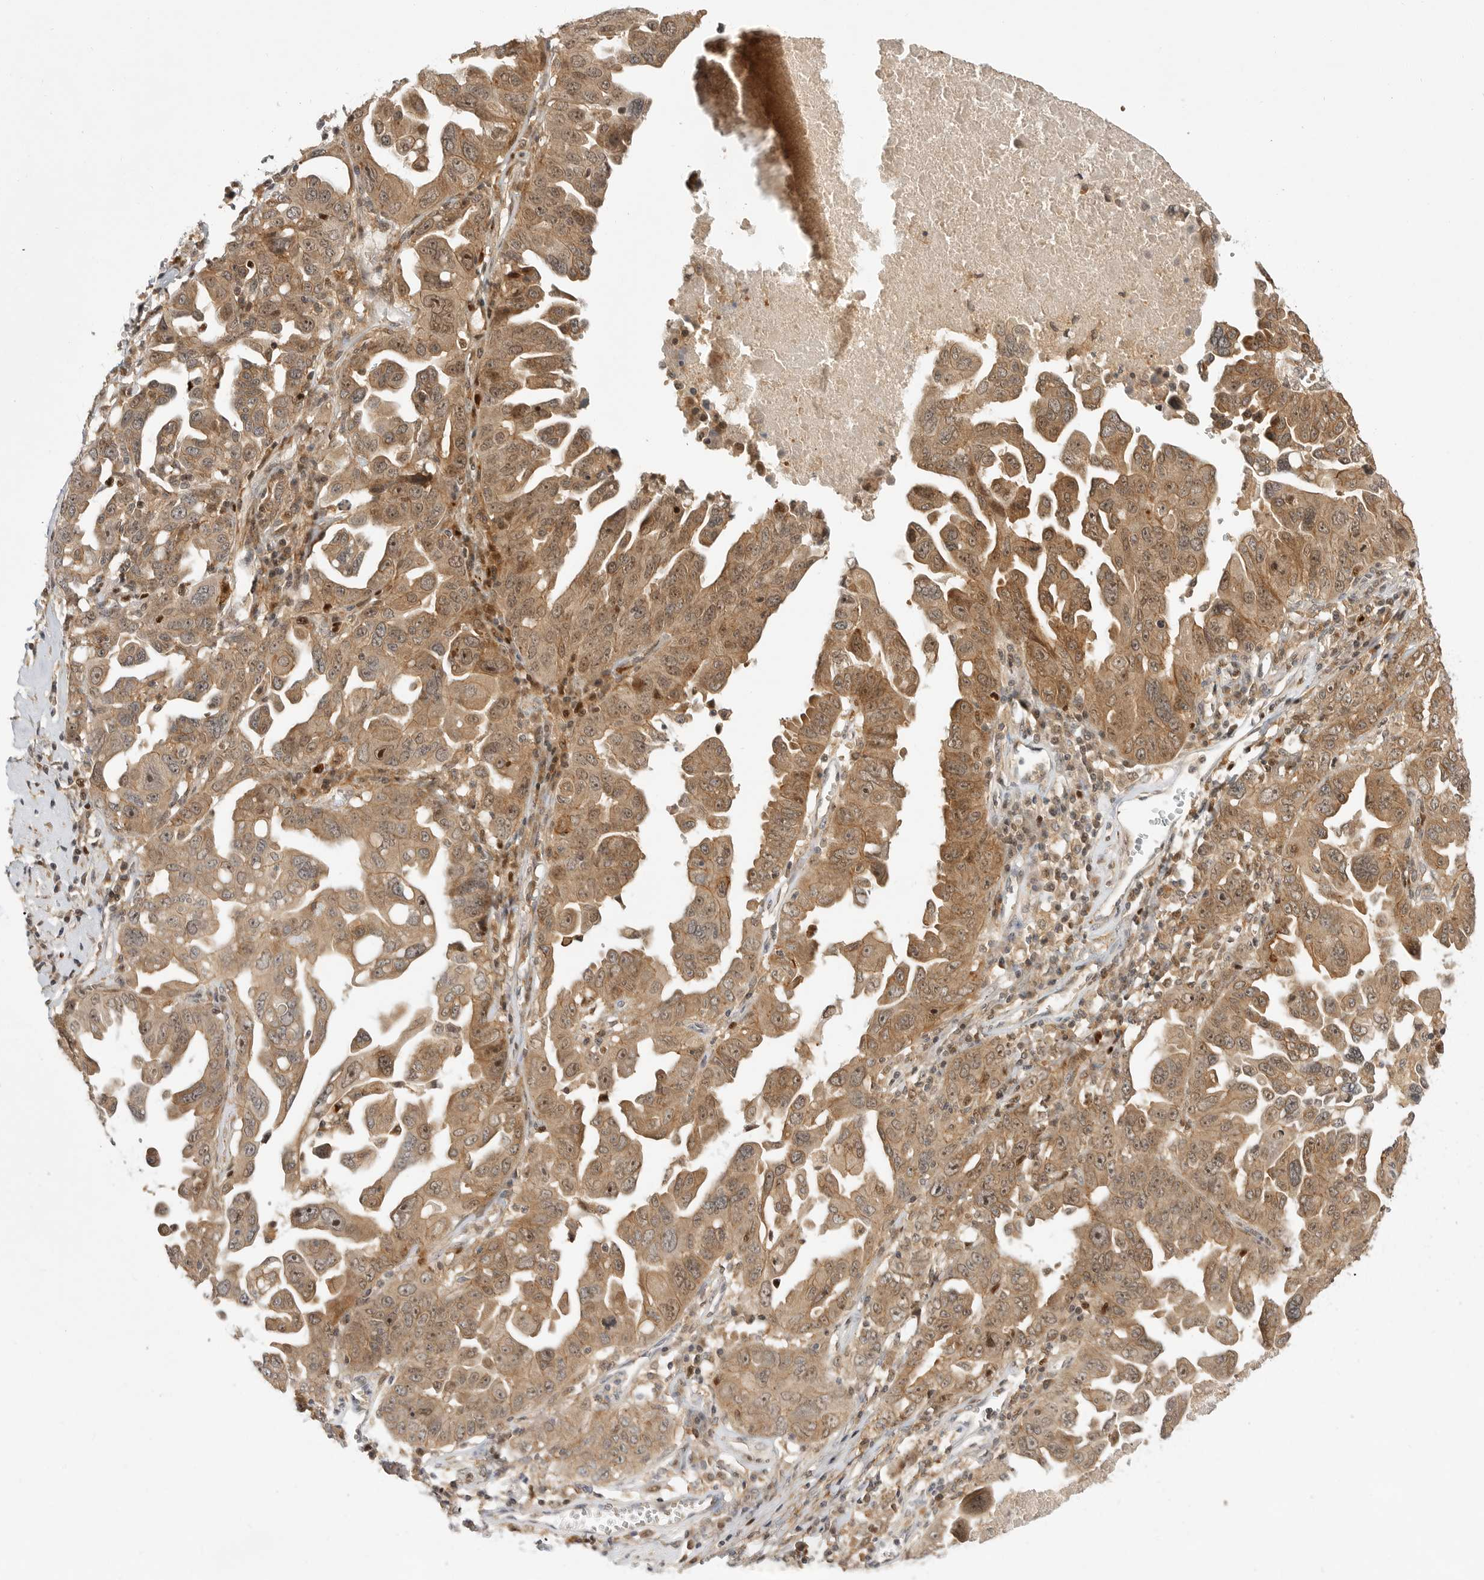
{"staining": {"intensity": "moderate", "quantity": ">75%", "location": "cytoplasmic/membranous,nuclear"}, "tissue": "ovarian cancer", "cell_type": "Tumor cells", "image_type": "cancer", "snomed": [{"axis": "morphology", "description": "Carcinoma, endometroid"}, {"axis": "topography", "description": "Ovary"}], "caption": "A photomicrograph of human ovarian endometroid carcinoma stained for a protein shows moderate cytoplasmic/membranous and nuclear brown staining in tumor cells.", "gene": "CSNK1G3", "patient": {"sex": "female", "age": 62}}